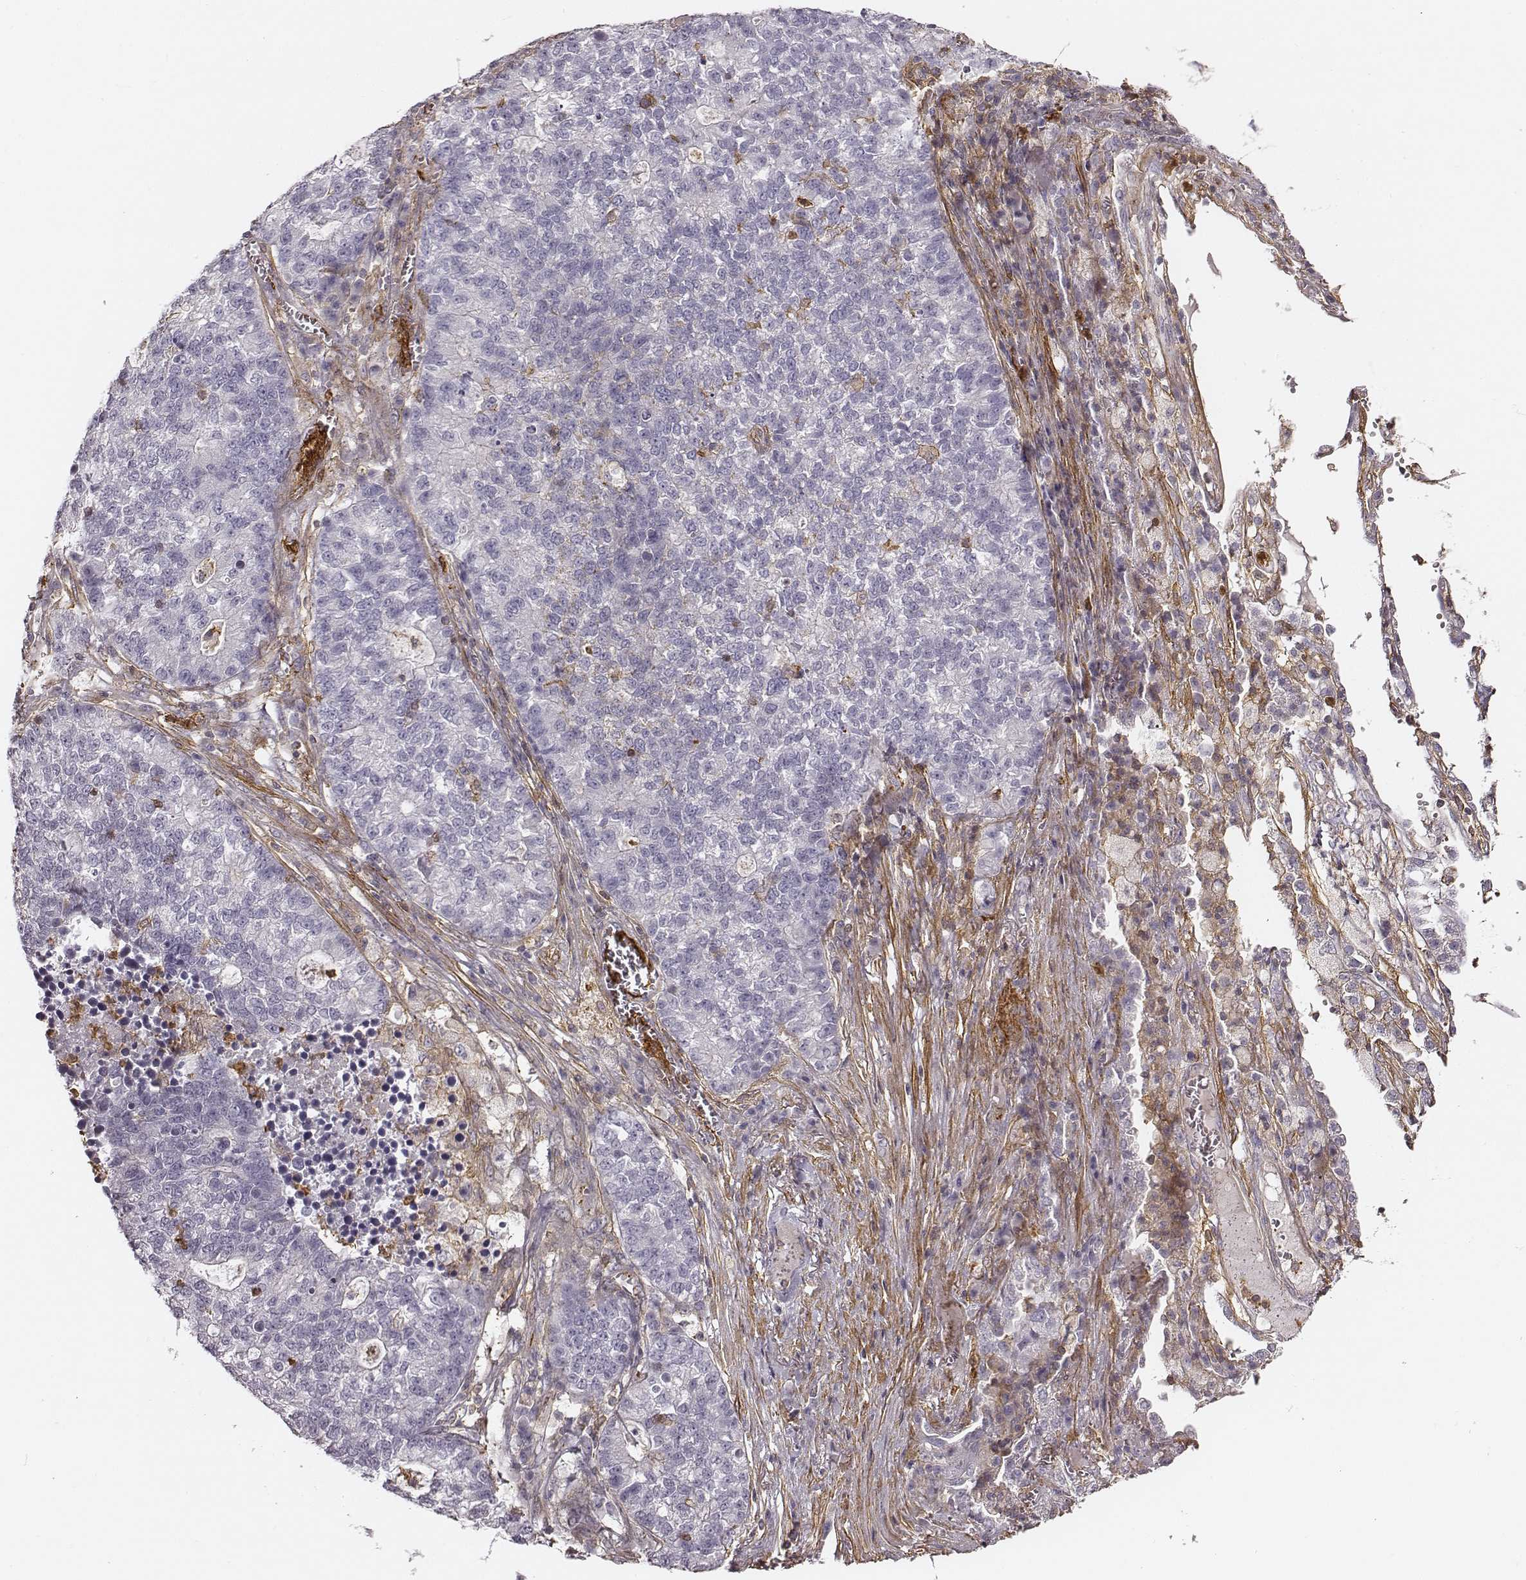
{"staining": {"intensity": "negative", "quantity": "none", "location": "none"}, "tissue": "lung cancer", "cell_type": "Tumor cells", "image_type": "cancer", "snomed": [{"axis": "morphology", "description": "Adenocarcinoma, NOS"}, {"axis": "topography", "description": "Lung"}], "caption": "Micrograph shows no significant protein positivity in tumor cells of lung cancer (adenocarcinoma). (DAB immunohistochemistry visualized using brightfield microscopy, high magnification).", "gene": "ZYX", "patient": {"sex": "male", "age": 57}}